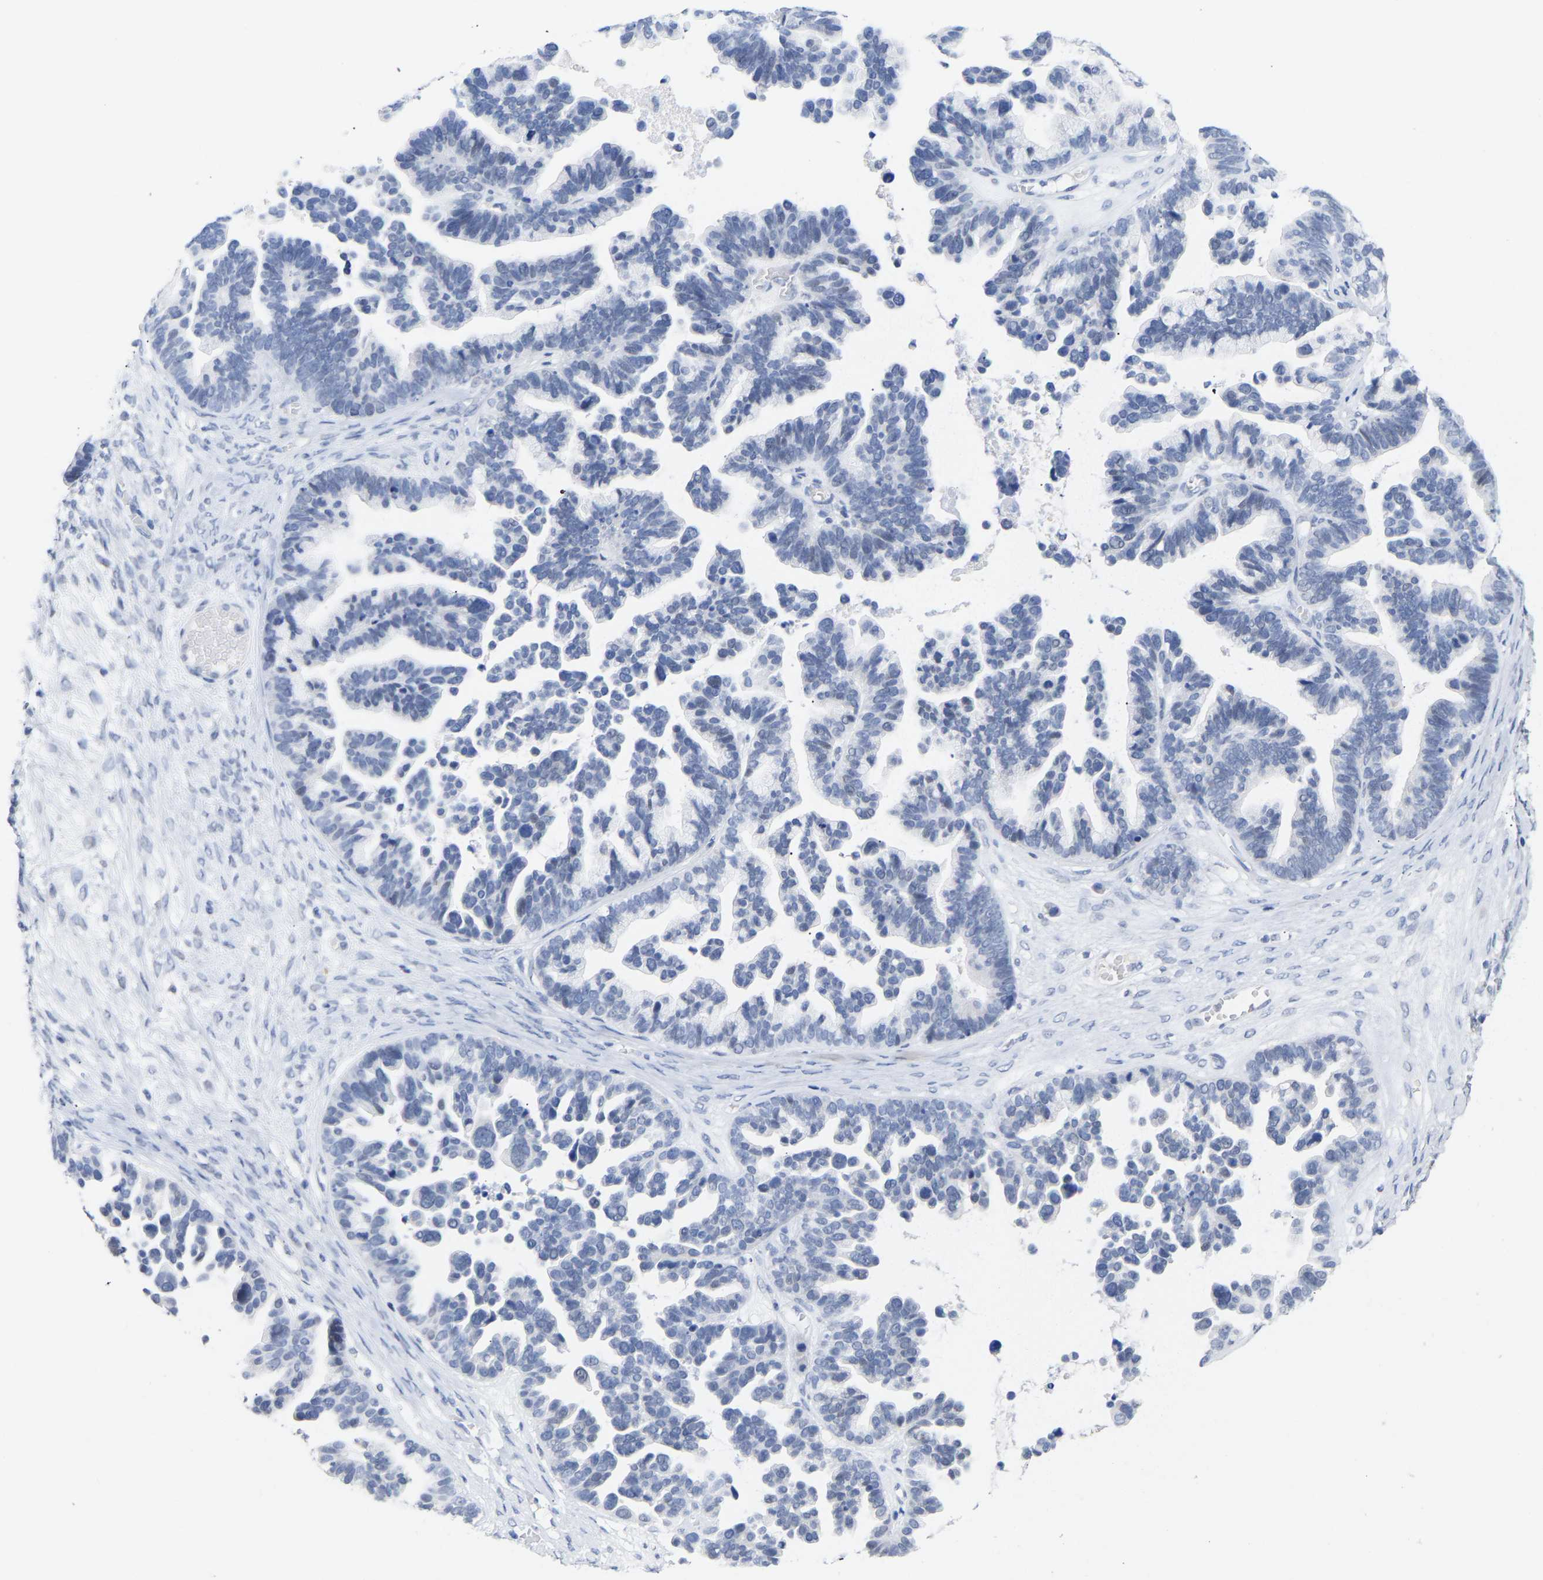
{"staining": {"intensity": "negative", "quantity": "none", "location": "none"}, "tissue": "ovarian cancer", "cell_type": "Tumor cells", "image_type": "cancer", "snomed": [{"axis": "morphology", "description": "Cystadenocarcinoma, serous, NOS"}, {"axis": "topography", "description": "Ovary"}], "caption": "This image is of serous cystadenocarcinoma (ovarian) stained with immunohistochemistry to label a protein in brown with the nuclei are counter-stained blue. There is no staining in tumor cells.", "gene": "AMPH", "patient": {"sex": "female", "age": 56}}